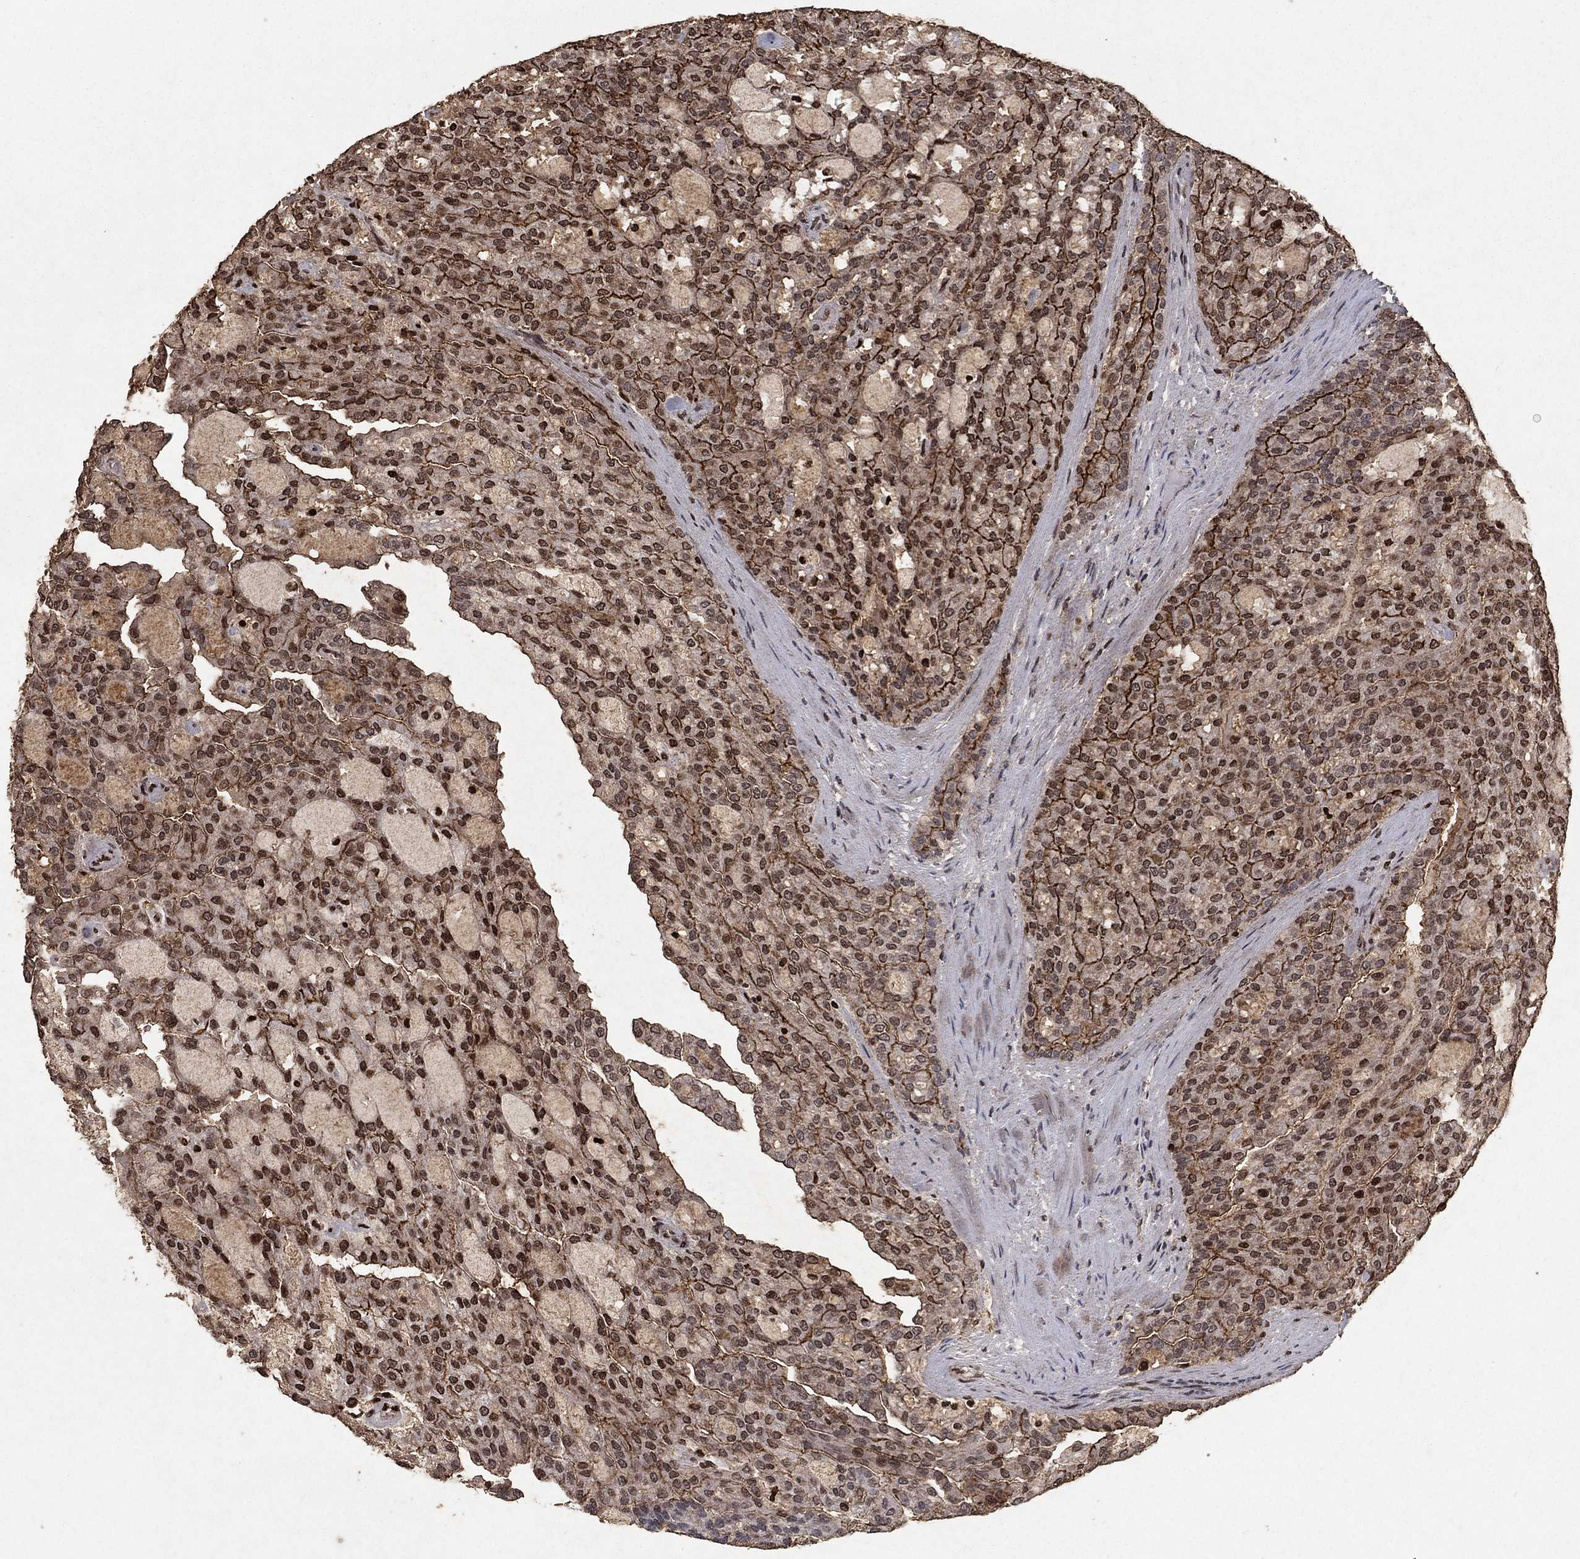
{"staining": {"intensity": "strong", "quantity": "25%-75%", "location": "nuclear"}, "tissue": "renal cancer", "cell_type": "Tumor cells", "image_type": "cancer", "snomed": [{"axis": "morphology", "description": "Adenocarcinoma, NOS"}, {"axis": "topography", "description": "Kidney"}], "caption": "Renal cancer tissue demonstrates strong nuclear expression in about 25%-75% of tumor cells", "gene": "CD24", "patient": {"sex": "male", "age": 63}}